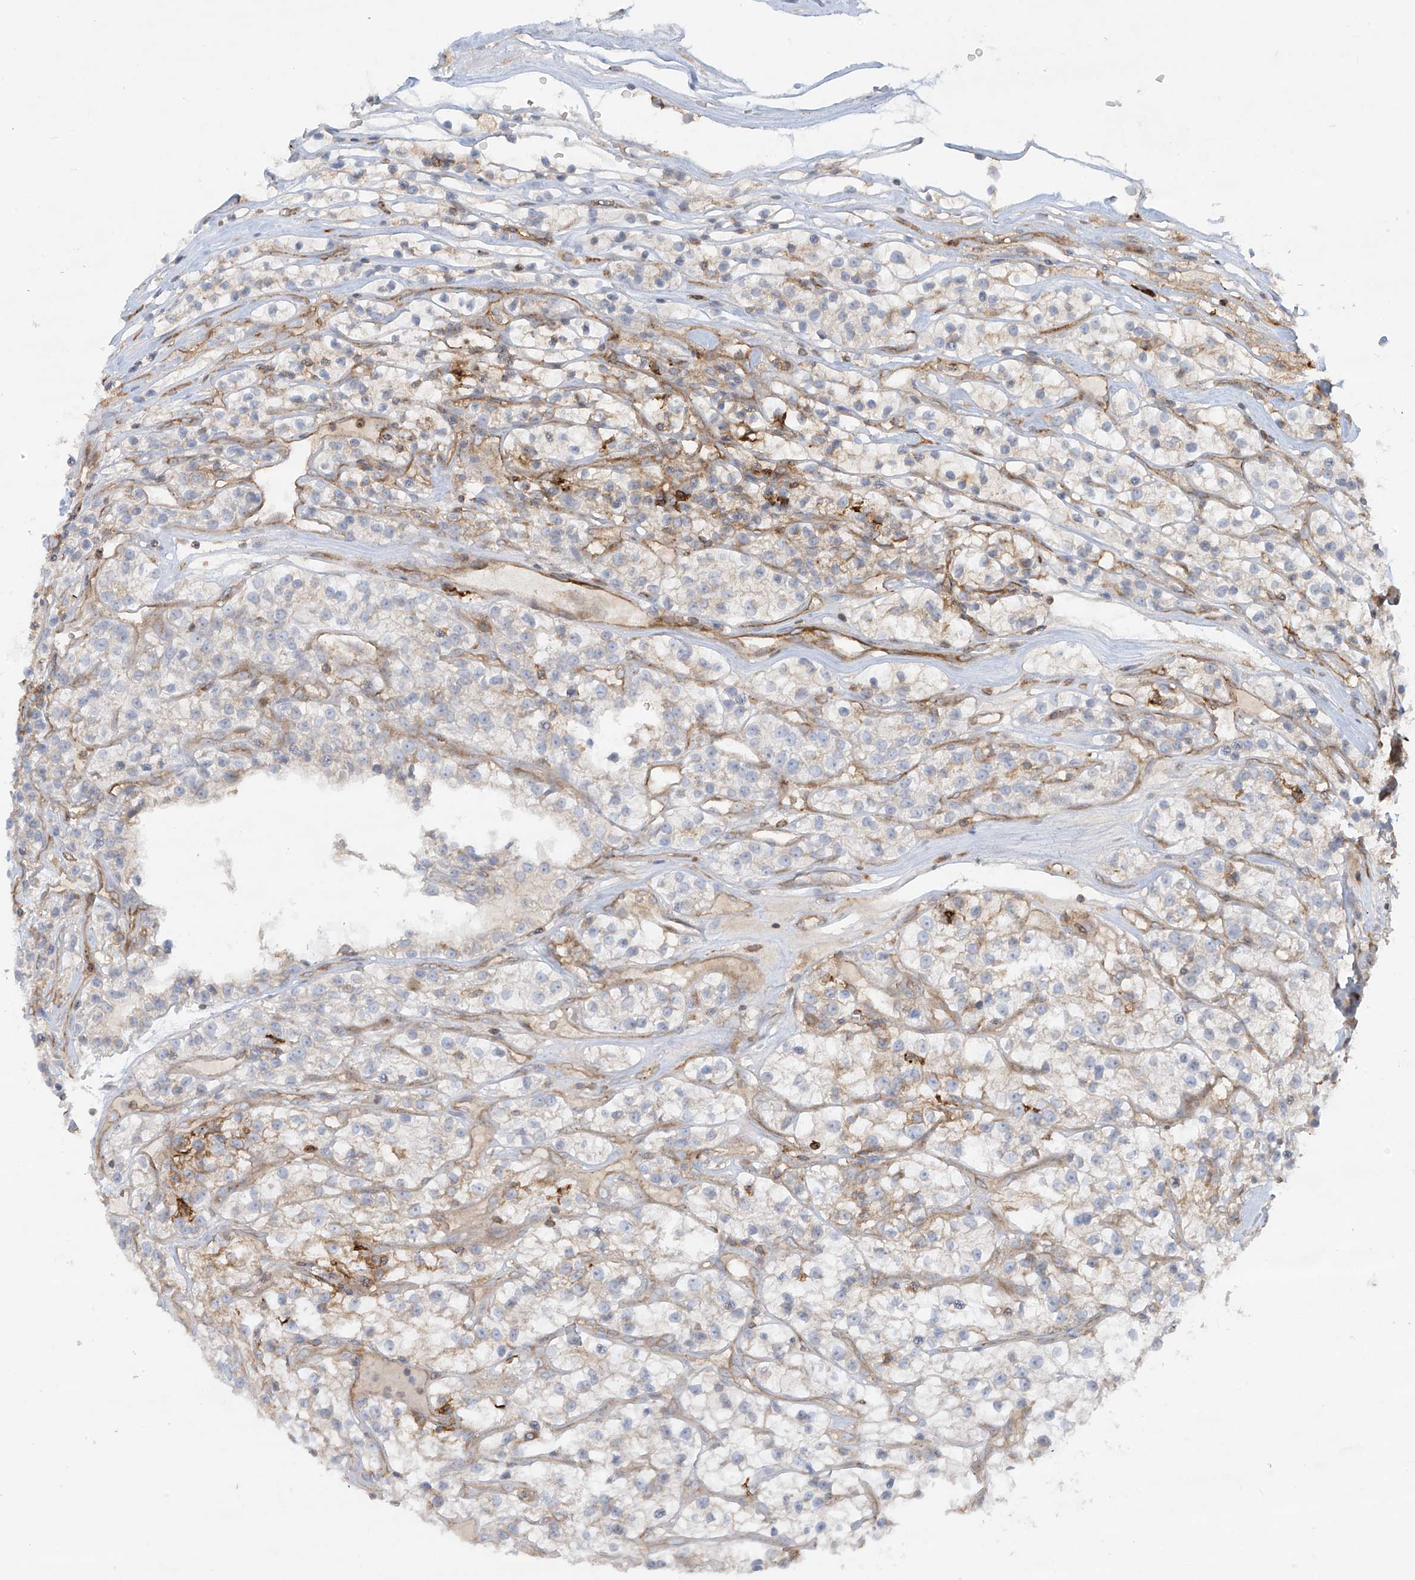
{"staining": {"intensity": "weak", "quantity": "<25%", "location": "cytoplasmic/membranous"}, "tissue": "renal cancer", "cell_type": "Tumor cells", "image_type": "cancer", "snomed": [{"axis": "morphology", "description": "Adenocarcinoma, NOS"}, {"axis": "topography", "description": "Kidney"}], "caption": "High power microscopy image of an immunohistochemistry (IHC) micrograph of renal adenocarcinoma, revealing no significant positivity in tumor cells.", "gene": "HLA-E", "patient": {"sex": "female", "age": 57}}